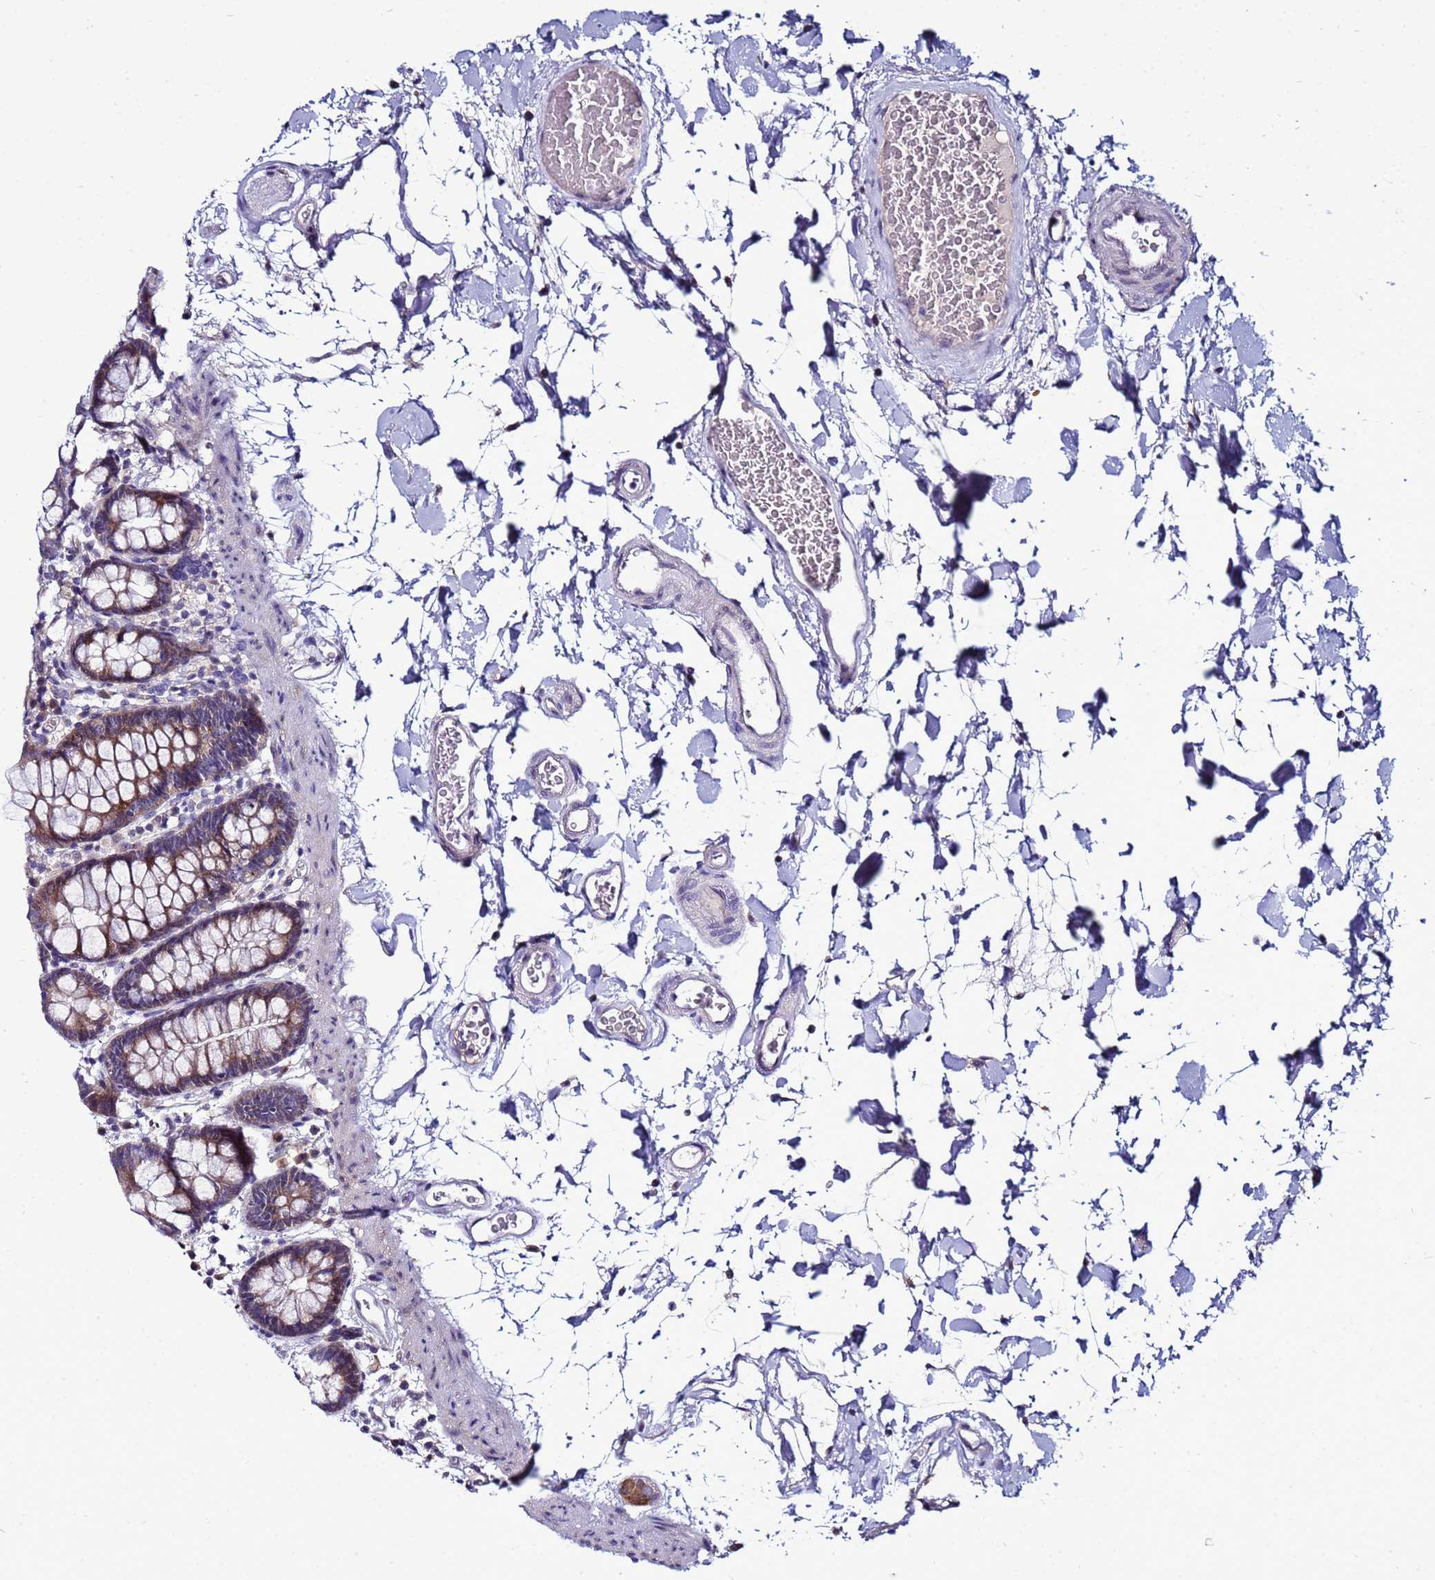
{"staining": {"intensity": "negative", "quantity": "none", "location": "none"}, "tissue": "colon", "cell_type": "Endothelial cells", "image_type": "normal", "snomed": [{"axis": "morphology", "description": "Normal tissue, NOS"}, {"axis": "topography", "description": "Colon"}], "caption": "Immunohistochemistry micrograph of unremarkable colon: human colon stained with DAB displays no significant protein staining in endothelial cells. (DAB (3,3'-diaminobenzidine) immunohistochemistry, high magnification).", "gene": "NOL8", "patient": {"sex": "male", "age": 75}}